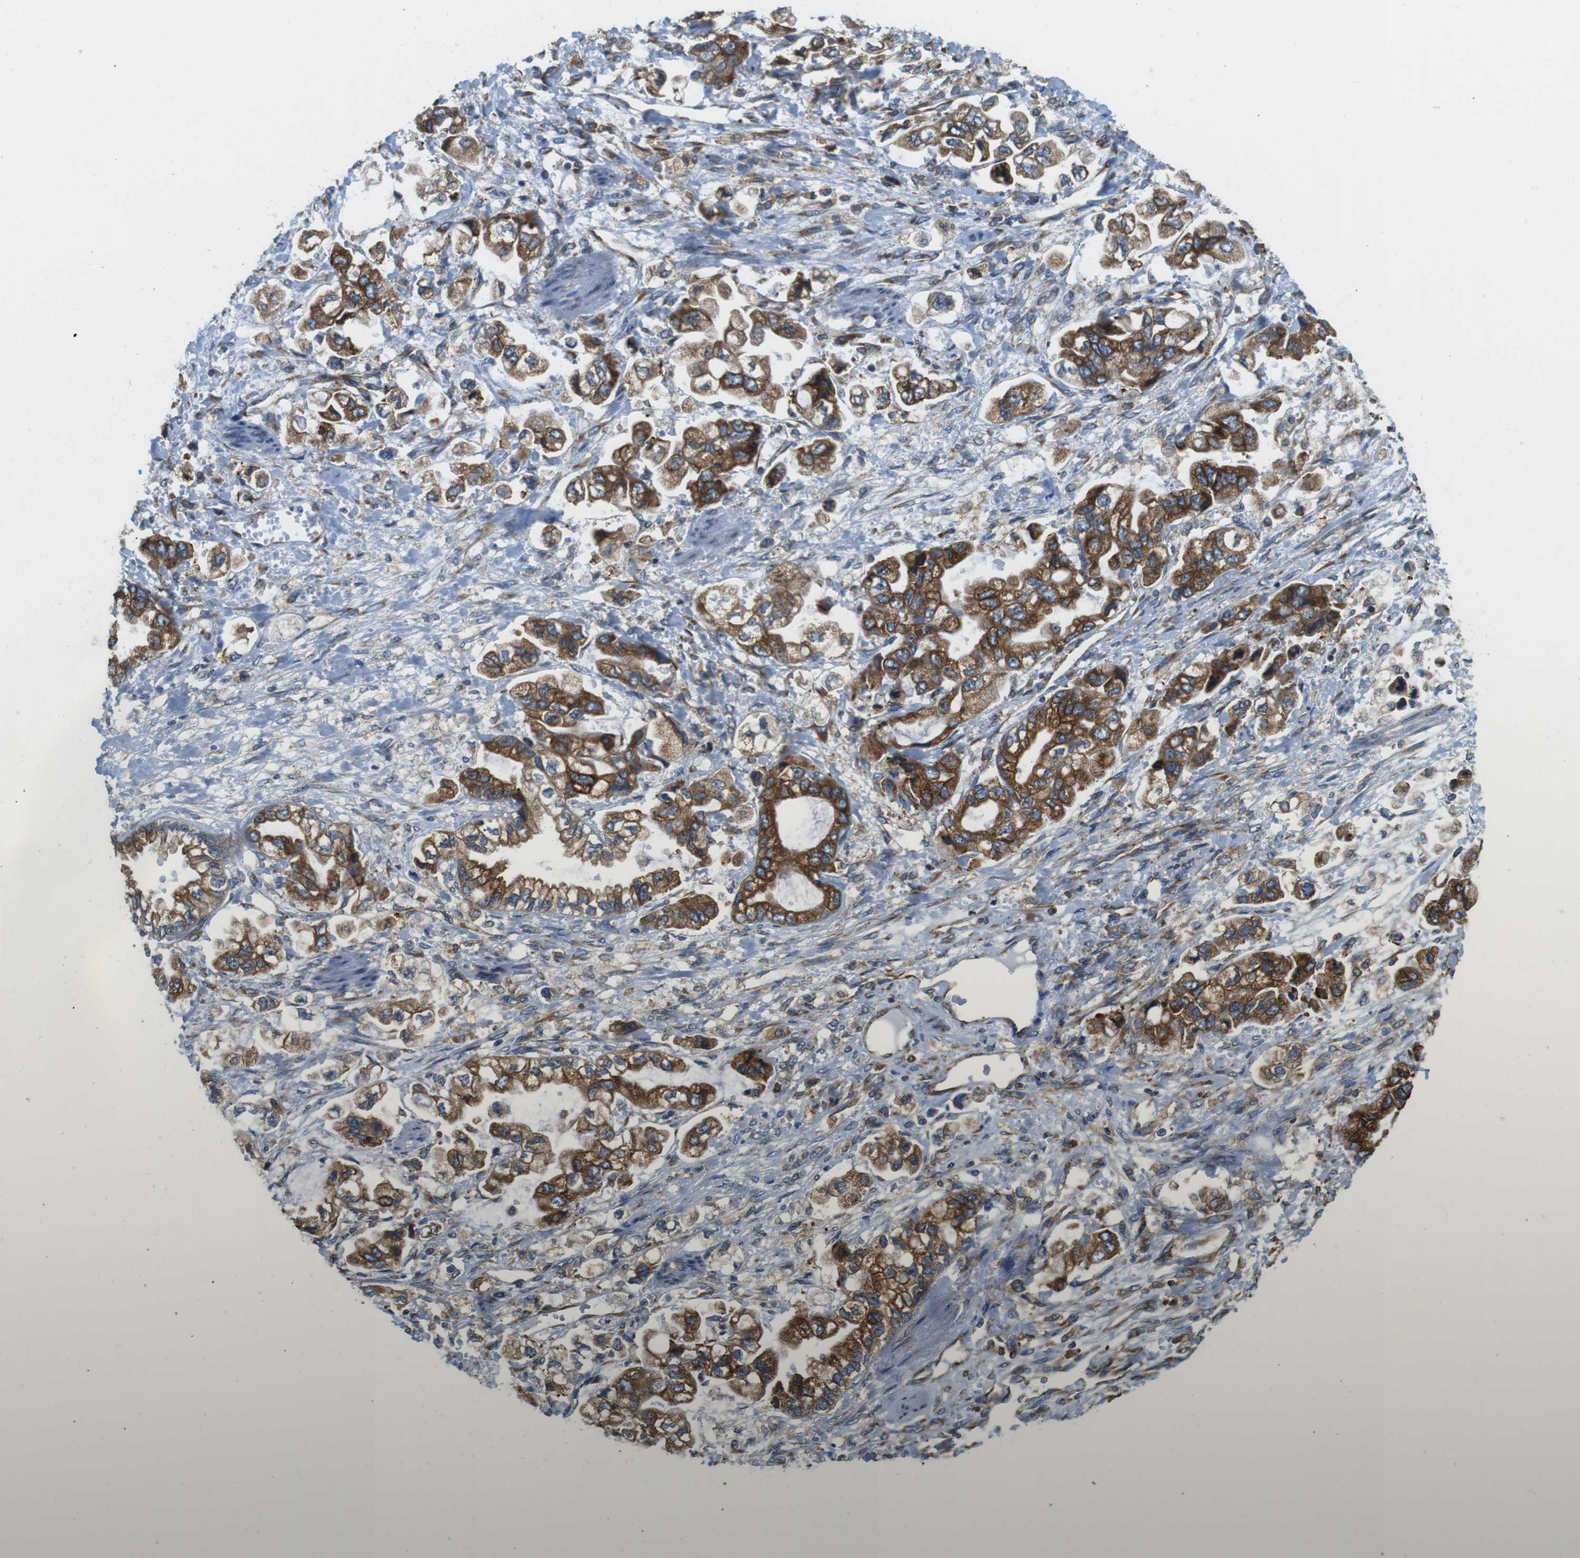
{"staining": {"intensity": "strong", "quantity": "25%-75%", "location": "cytoplasmic/membranous"}, "tissue": "stomach cancer", "cell_type": "Tumor cells", "image_type": "cancer", "snomed": [{"axis": "morphology", "description": "Normal tissue, NOS"}, {"axis": "morphology", "description": "Adenocarcinoma, NOS"}, {"axis": "topography", "description": "Stomach"}], "caption": "Human stomach adenocarcinoma stained for a protein (brown) exhibits strong cytoplasmic/membranous positive expression in about 25%-75% of tumor cells.", "gene": "UGGT1", "patient": {"sex": "male", "age": 62}}